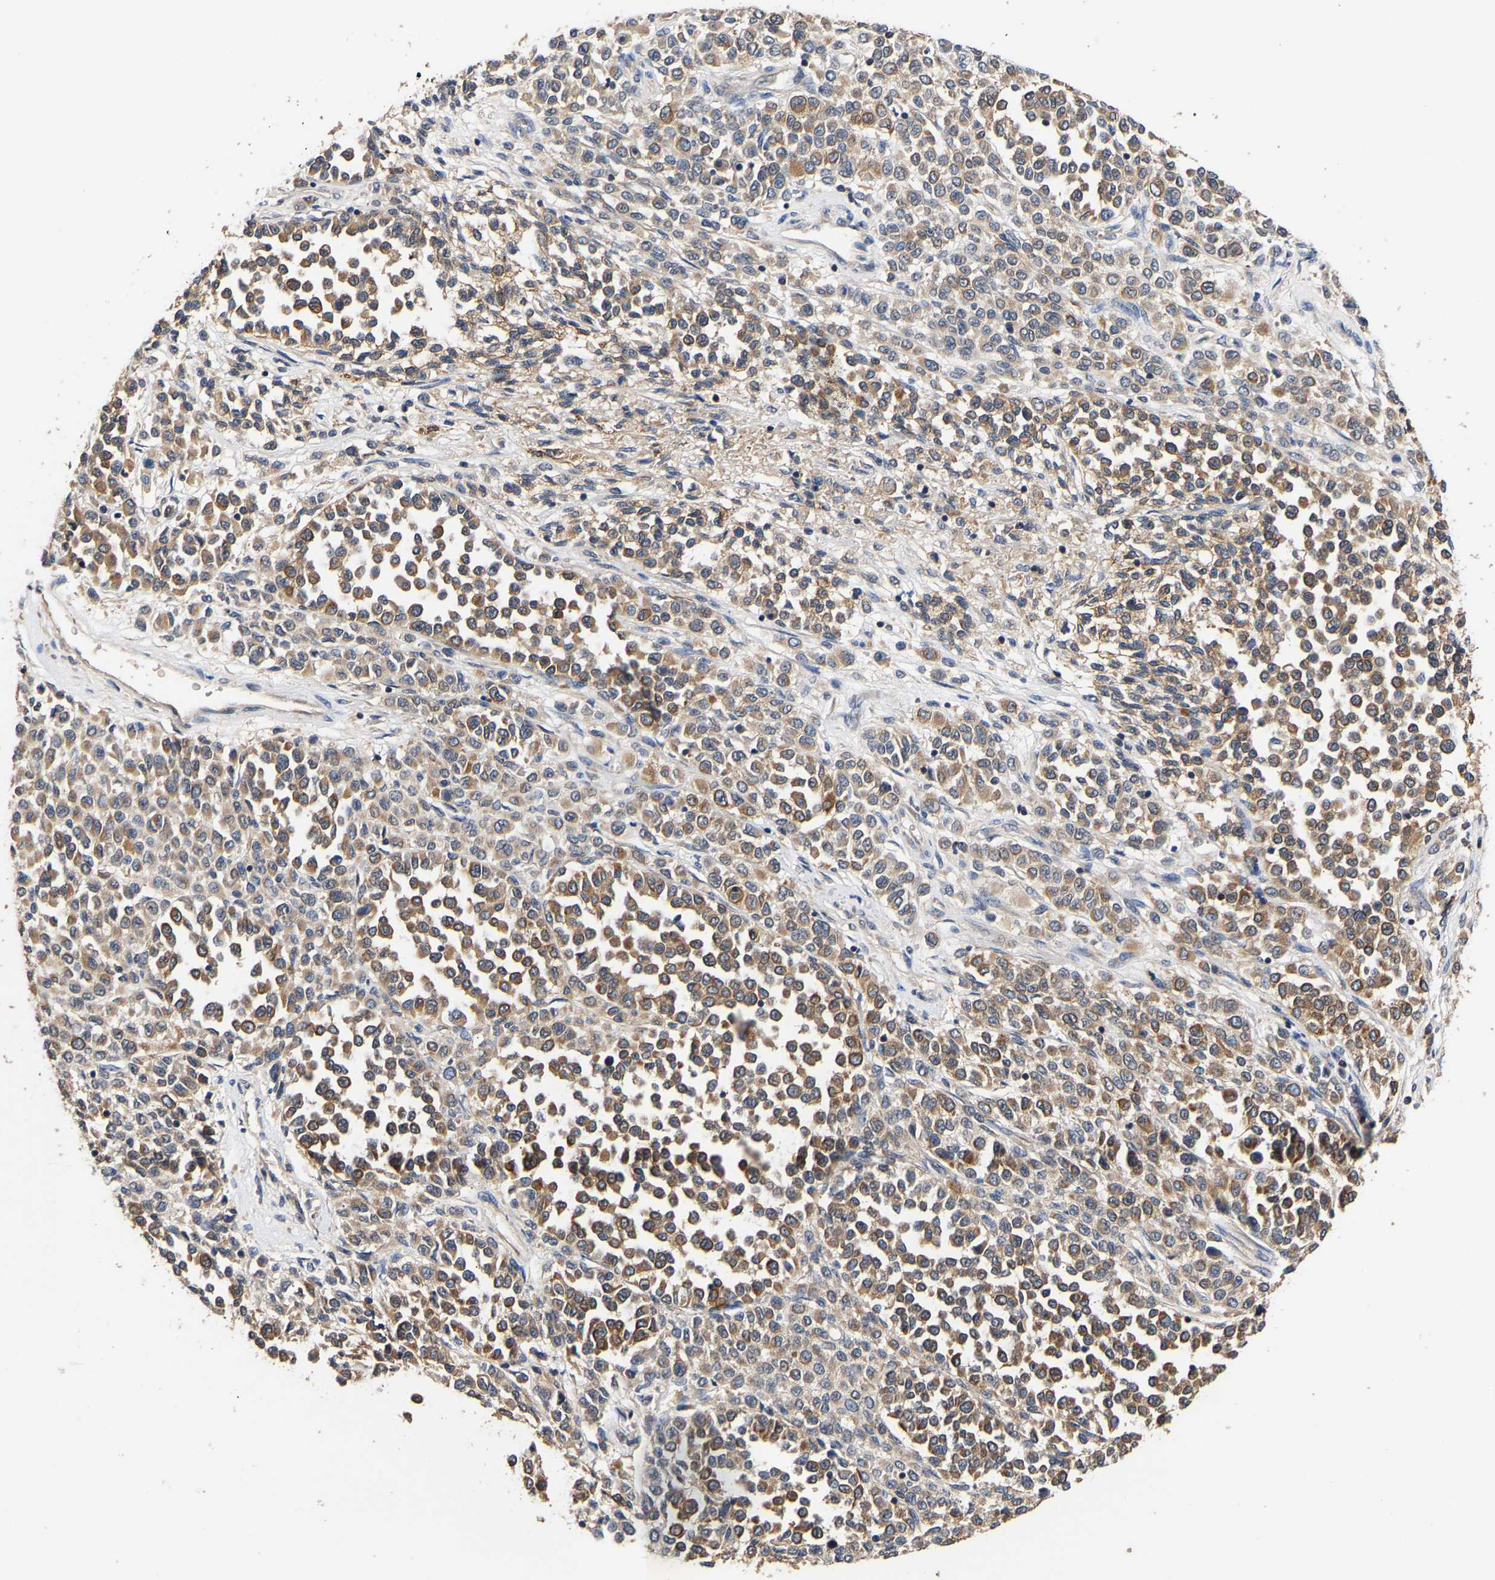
{"staining": {"intensity": "moderate", "quantity": ">75%", "location": "cytoplasmic/membranous"}, "tissue": "melanoma", "cell_type": "Tumor cells", "image_type": "cancer", "snomed": [{"axis": "morphology", "description": "Malignant melanoma, Metastatic site"}, {"axis": "topography", "description": "Pancreas"}], "caption": "Protein expression analysis of human malignant melanoma (metastatic site) reveals moderate cytoplasmic/membranous expression in approximately >75% of tumor cells. Nuclei are stained in blue.", "gene": "LRBA", "patient": {"sex": "female", "age": 30}}